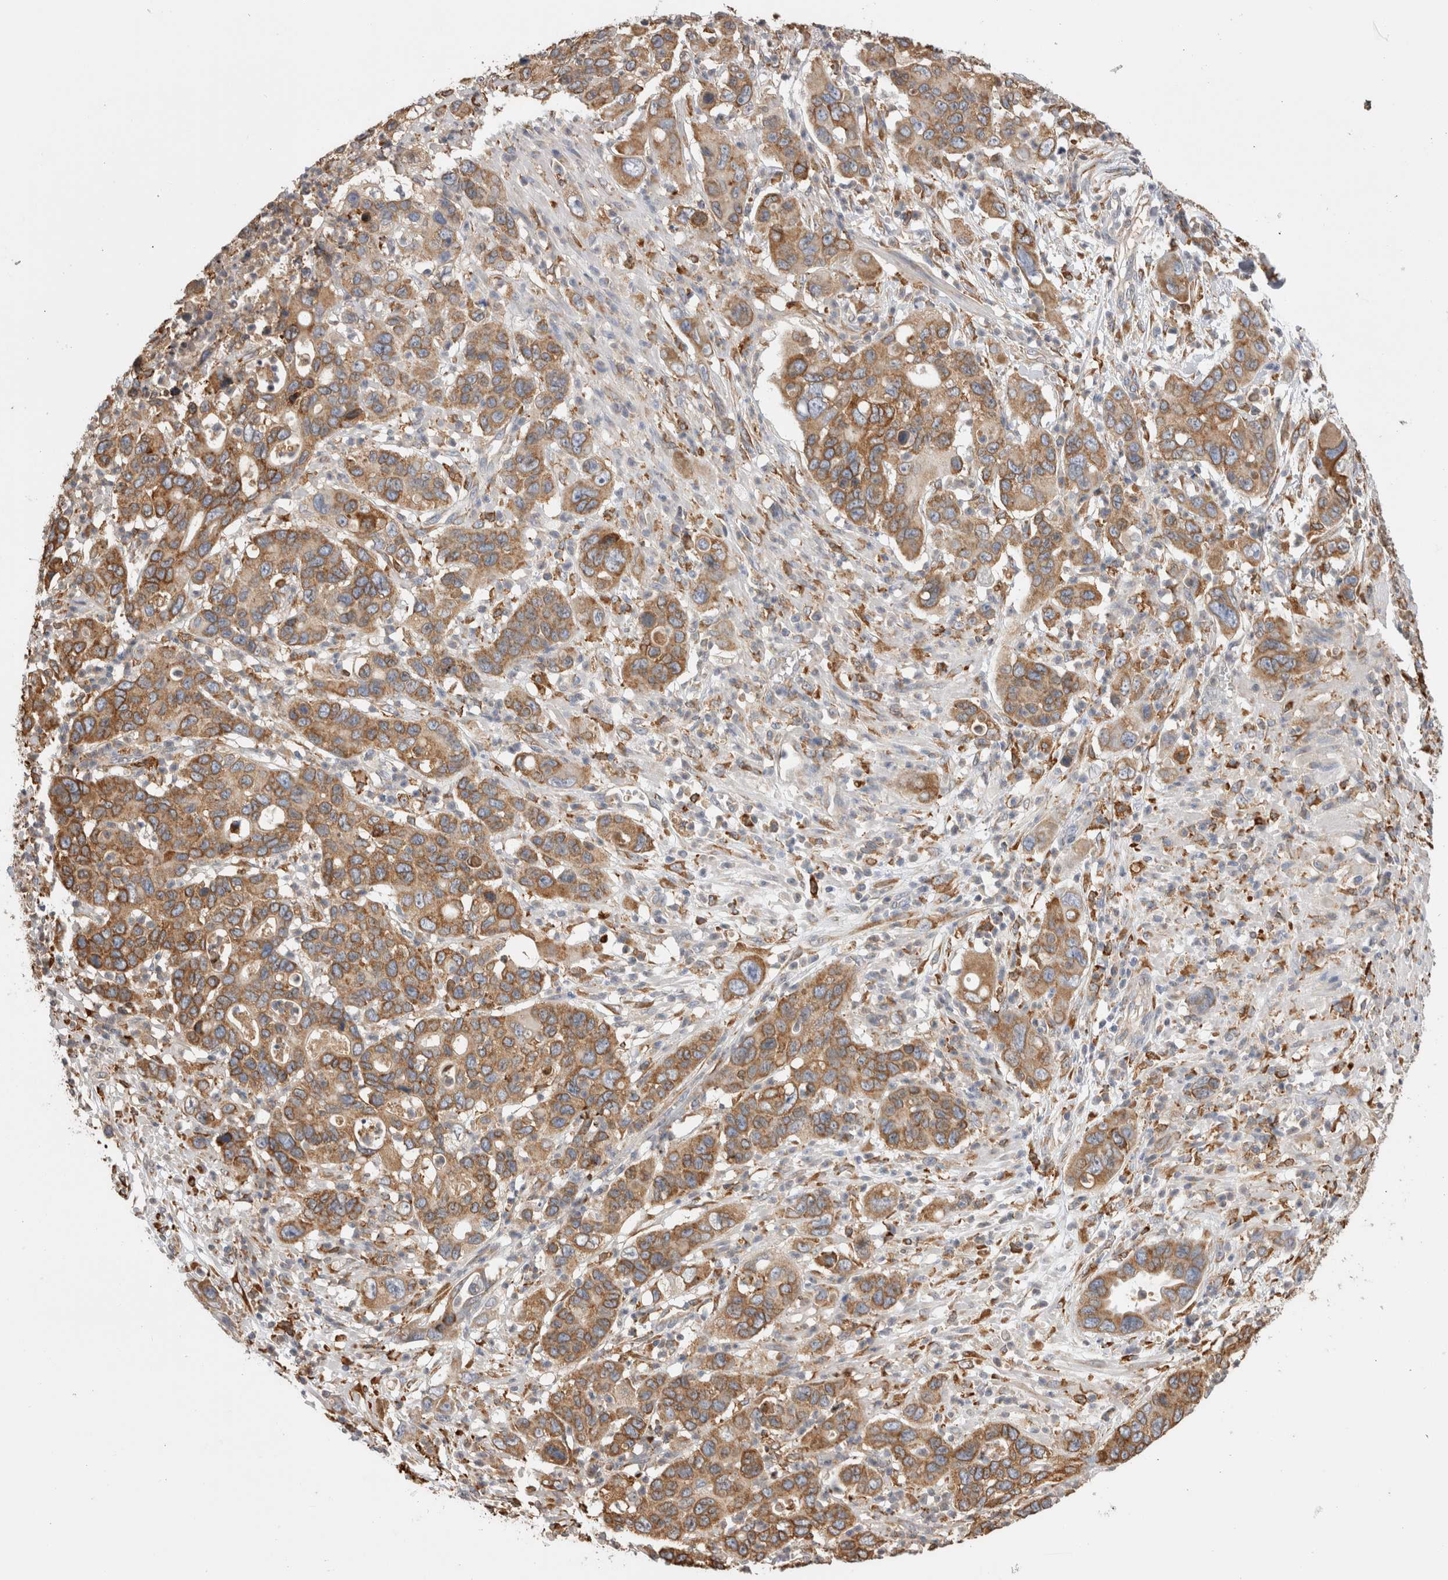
{"staining": {"intensity": "moderate", "quantity": ">75%", "location": "cytoplasmic/membranous"}, "tissue": "pancreatic cancer", "cell_type": "Tumor cells", "image_type": "cancer", "snomed": [{"axis": "morphology", "description": "Adenocarcinoma, NOS"}, {"axis": "topography", "description": "Pancreas"}], "caption": "Immunohistochemistry (IHC) image of neoplastic tissue: human pancreatic cancer stained using immunohistochemistry (IHC) displays medium levels of moderate protein expression localized specifically in the cytoplasmic/membranous of tumor cells, appearing as a cytoplasmic/membranous brown color.", "gene": "LRPAP1", "patient": {"sex": "female", "age": 71}}